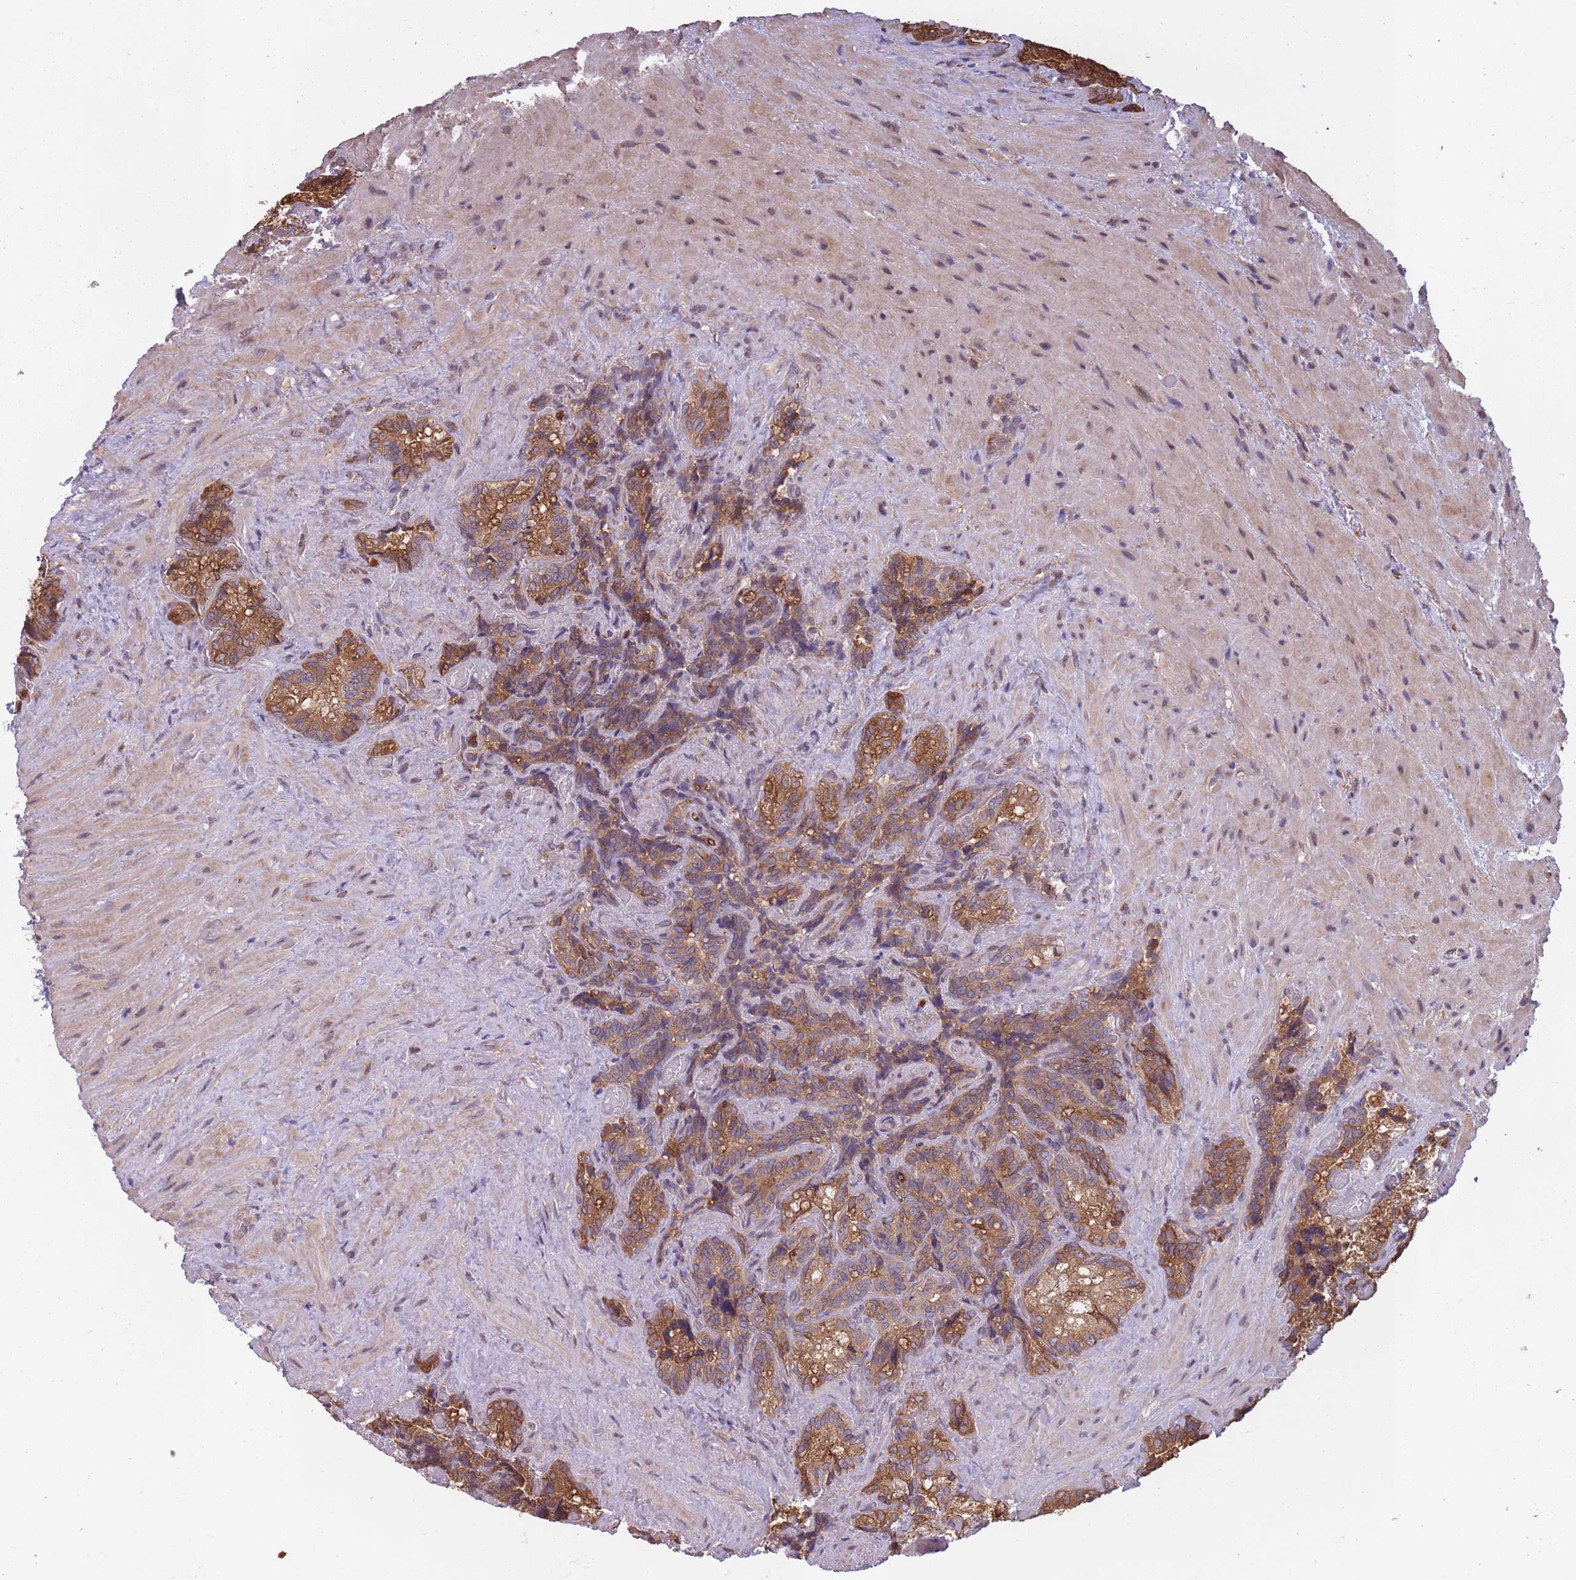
{"staining": {"intensity": "moderate", "quantity": ">75%", "location": "cytoplasmic/membranous"}, "tissue": "seminal vesicle", "cell_type": "Glandular cells", "image_type": "normal", "snomed": [{"axis": "morphology", "description": "Normal tissue, NOS"}, {"axis": "topography", "description": "Seminal veicle"}], "caption": "Immunohistochemistry (IHC) (DAB (3,3'-diaminobenzidine)) staining of normal seminal vesicle demonstrates moderate cytoplasmic/membranous protein positivity in about >75% of glandular cells. (DAB = brown stain, brightfield microscopy at high magnification).", "gene": "ARL13B", "patient": {"sex": "male", "age": 62}}